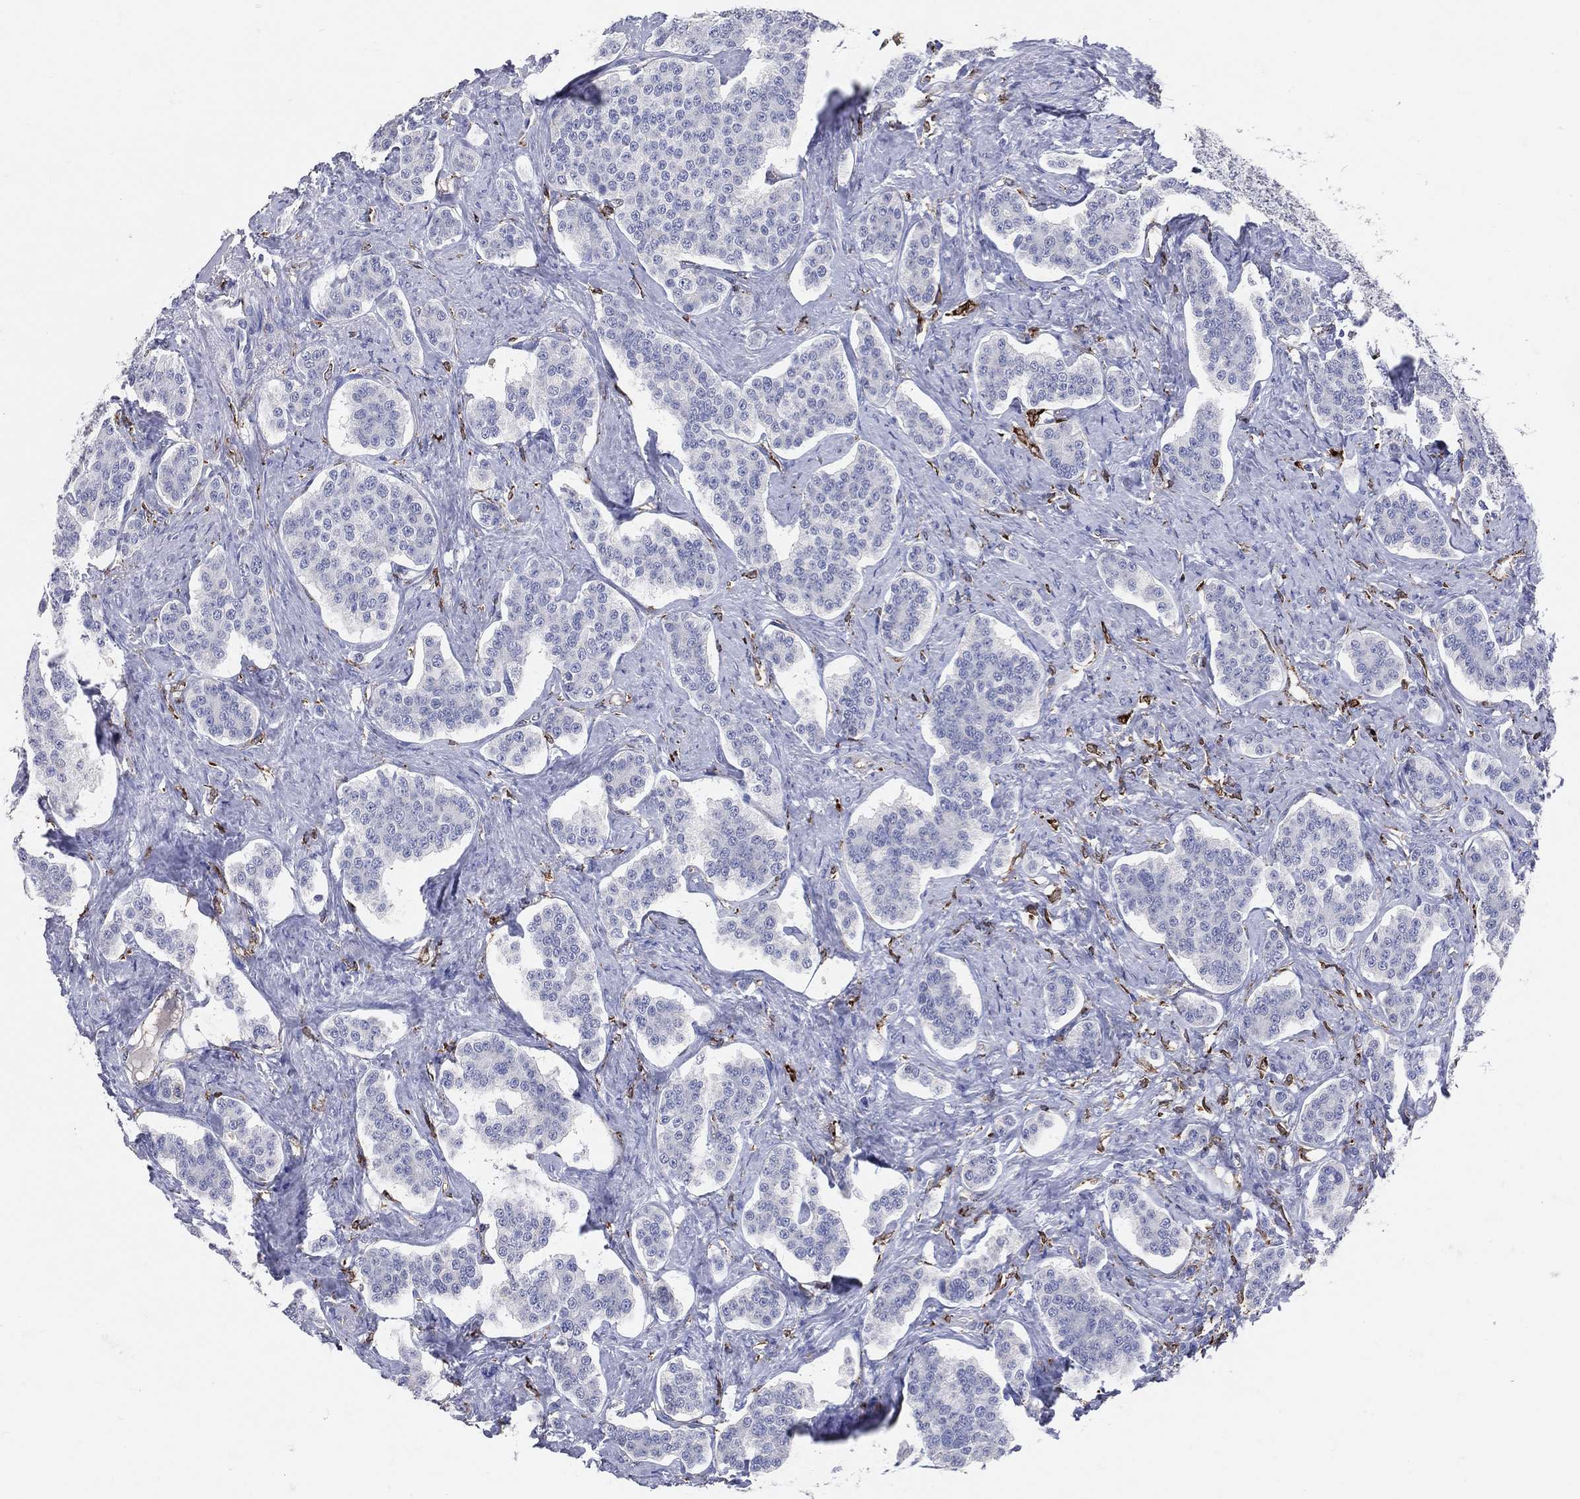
{"staining": {"intensity": "negative", "quantity": "none", "location": "none"}, "tissue": "carcinoid", "cell_type": "Tumor cells", "image_type": "cancer", "snomed": [{"axis": "morphology", "description": "Carcinoid, malignant, NOS"}, {"axis": "topography", "description": "Small intestine"}], "caption": "There is no significant positivity in tumor cells of carcinoid.", "gene": "CD74", "patient": {"sex": "female", "age": 58}}